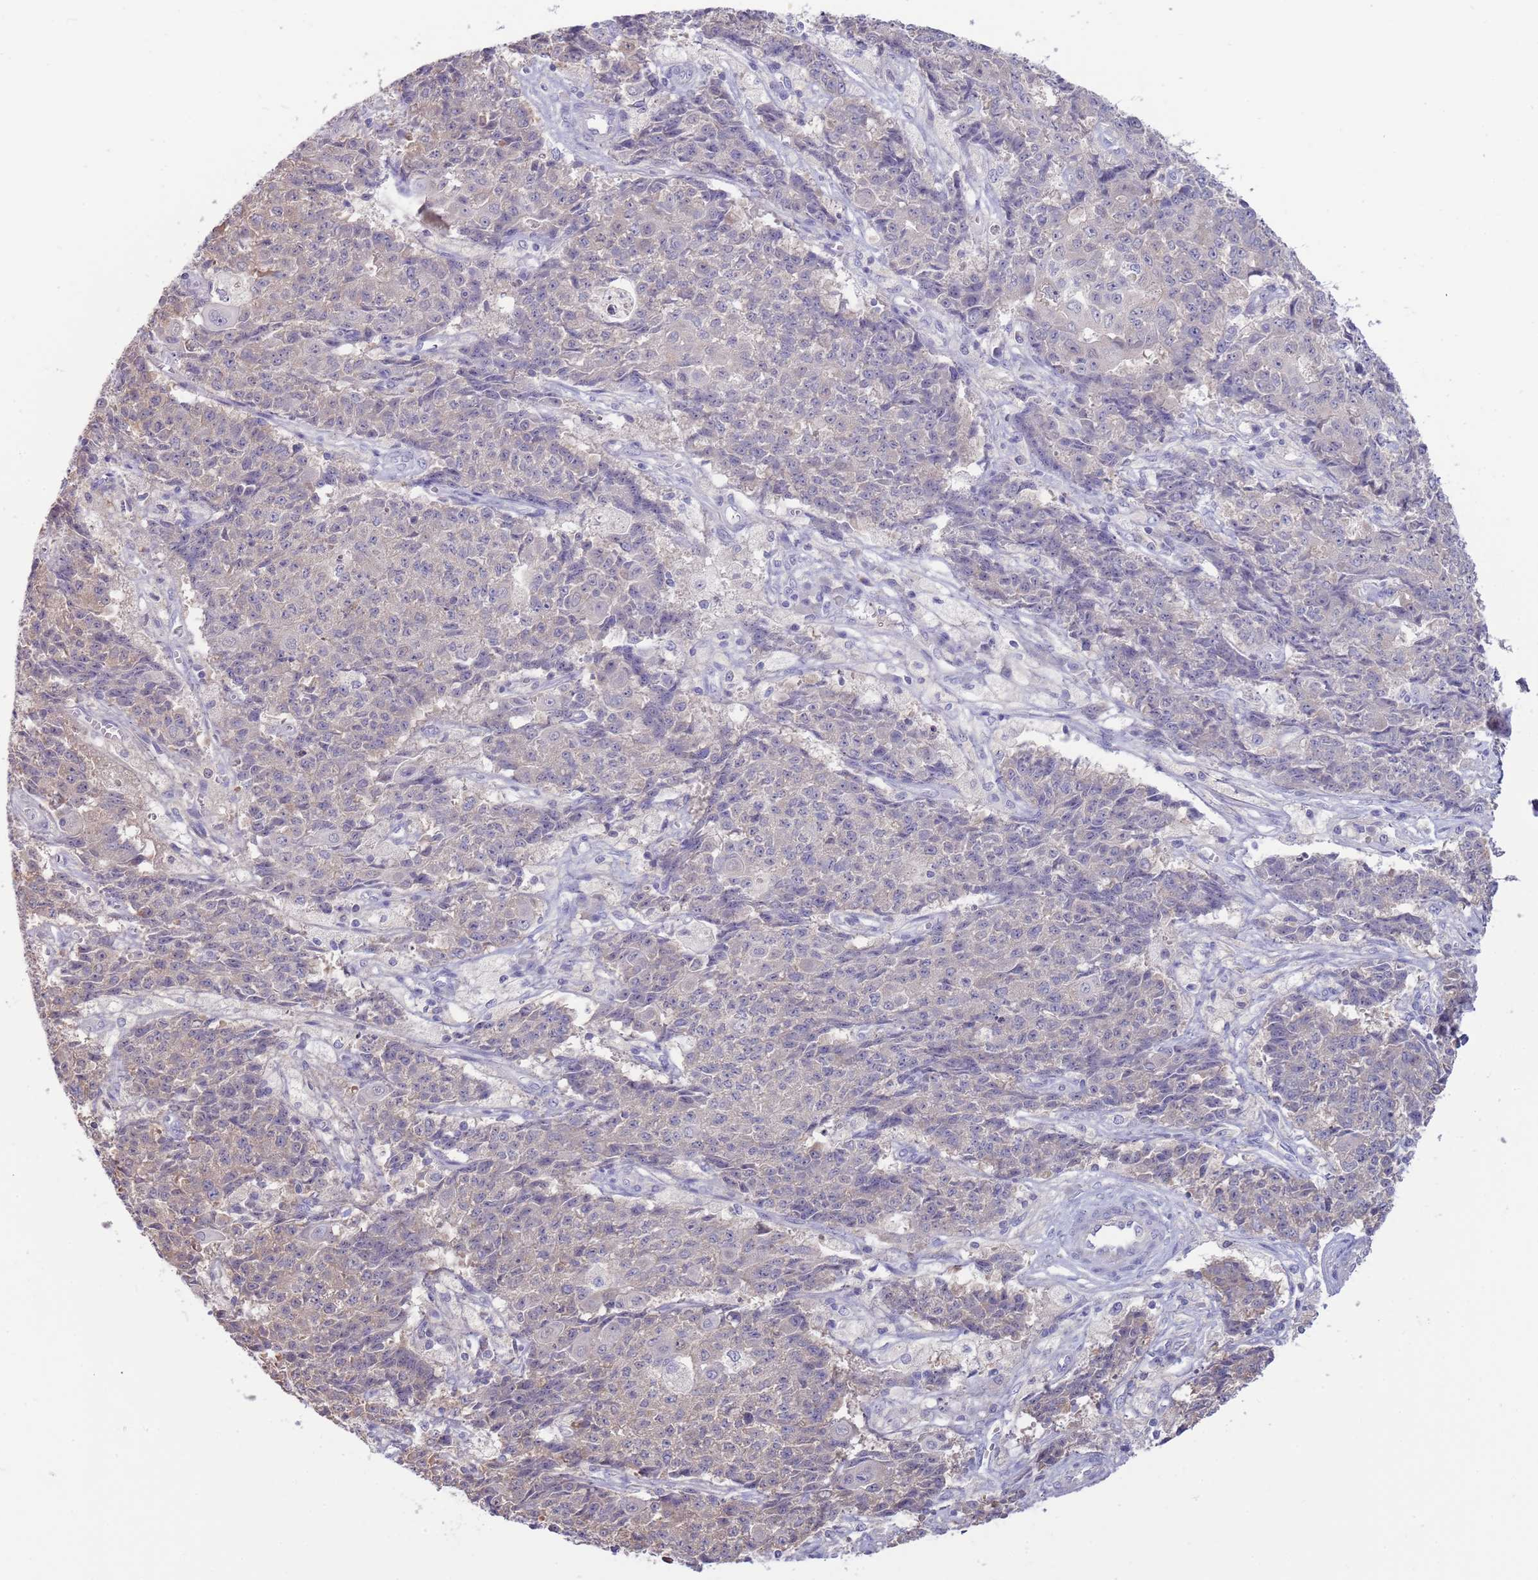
{"staining": {"intensity": "negative", "quantity": "none", "location": "none"}, "tissue": "ovarian cancer", "cell_type": "Tumor cells", "image_type": "cancer", "snomed": [{"axis": "morphology", "description": "Carcinoma, endometroid"}, {"axis": "topography", "description": "Ovary"}], "caption": "Protein analysis of endometroid carcinoma (ovarian) displays no significant expression in tumor cells. (Brightfield microscopy of DAB IHC at high magnification).", "gene": "AP5S1", "patient": {"sex": "female", "age": 42}}